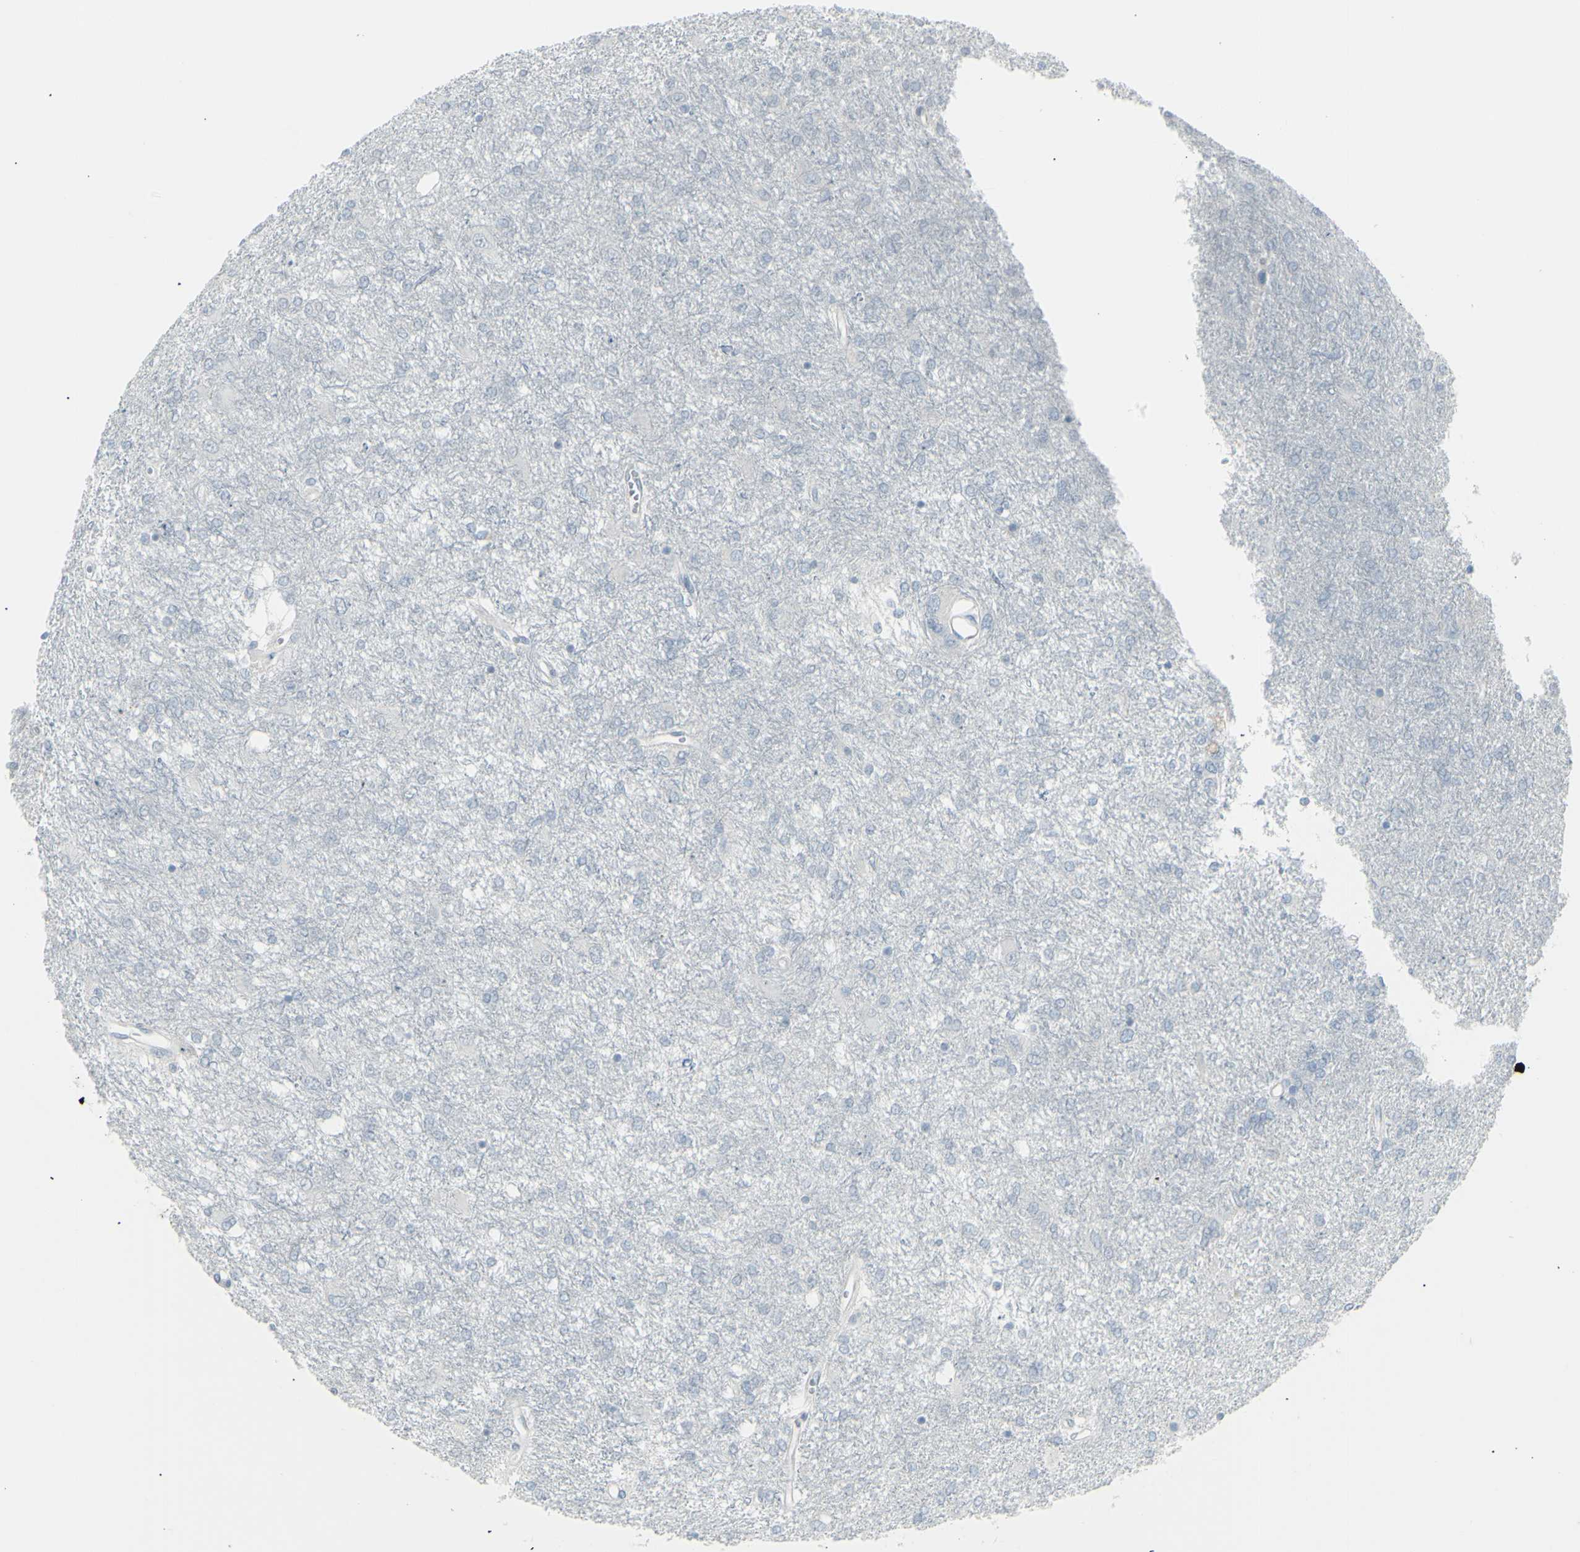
{"staining": {"intensity": "negative", "quantity": "none", "location": "none"}, "tissue": "glioma", "cell_type": "Tumor cells", "image_type": "cancer", "snomed": [{"axis": "morphology", "description": "Glioma, malignant, High grade"}, {"axis": "topography", "description": "Brain"}], "caption": "Human malignant high-grade glioma stained for a protein using IHC demonstrates no positivity in tumor cells.", "gene": "YBX2", "patient": {"sex": "female", "age": 59}}